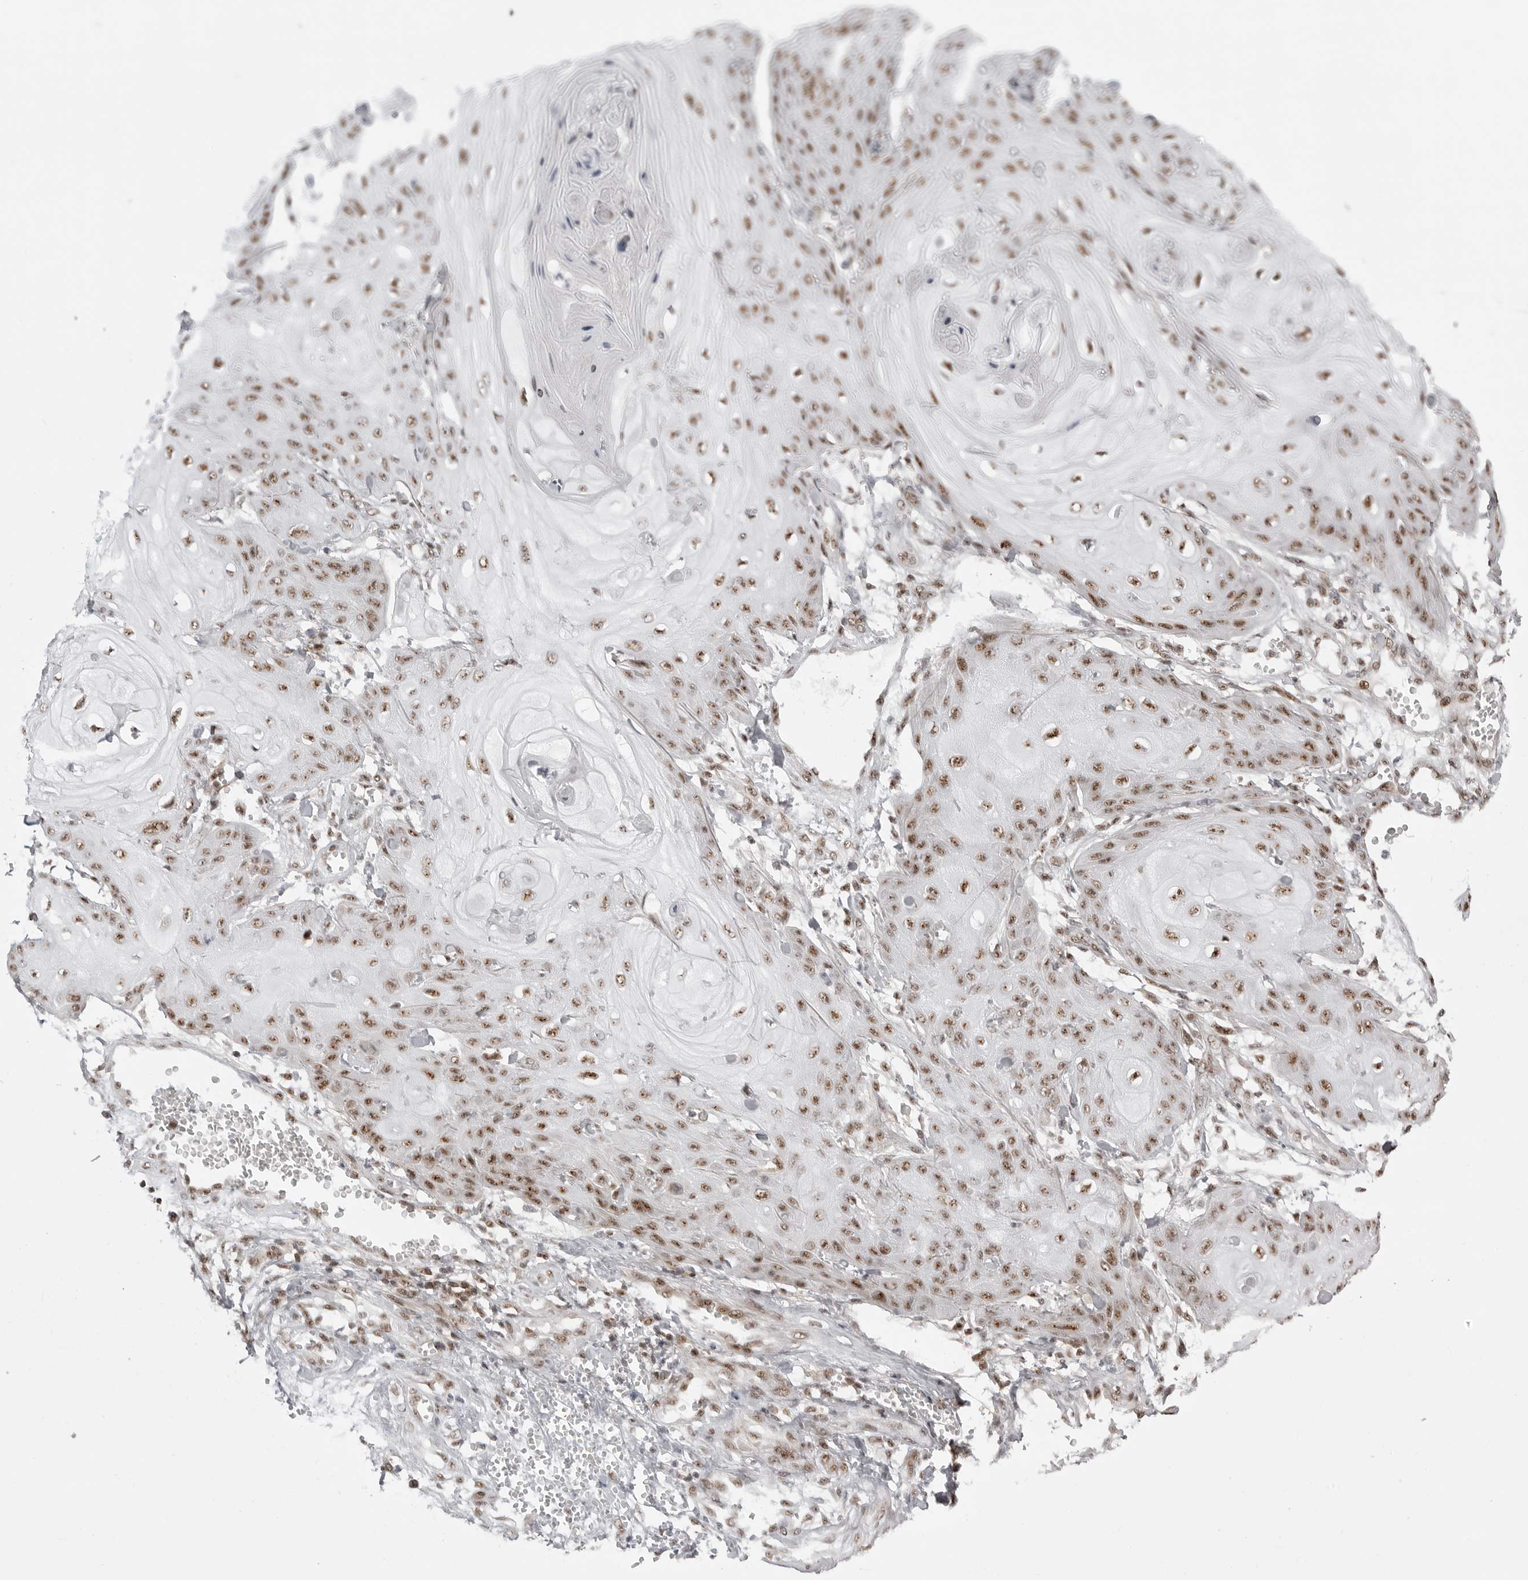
{"staining": {"intensity": "moderate", "quantity": ">75%", "location": "nuclear"}, "tissue": "skin cancer", "cell_type": "Tumor cells", "image_type": "cancer", "snomed": [{"axis": "morphology", "description": "Squamous cell carcinoma, NOS"}, {"axis": "topography", "description": "Skin"}], "caption": "Moderate nuclear positivity for a protein is present in about >75% of tumor cells of skin squamous cell carcinoma using immunohistochemistry.", "gene": "WRAP53", "patient": {"sex": "male", "age": 74}}